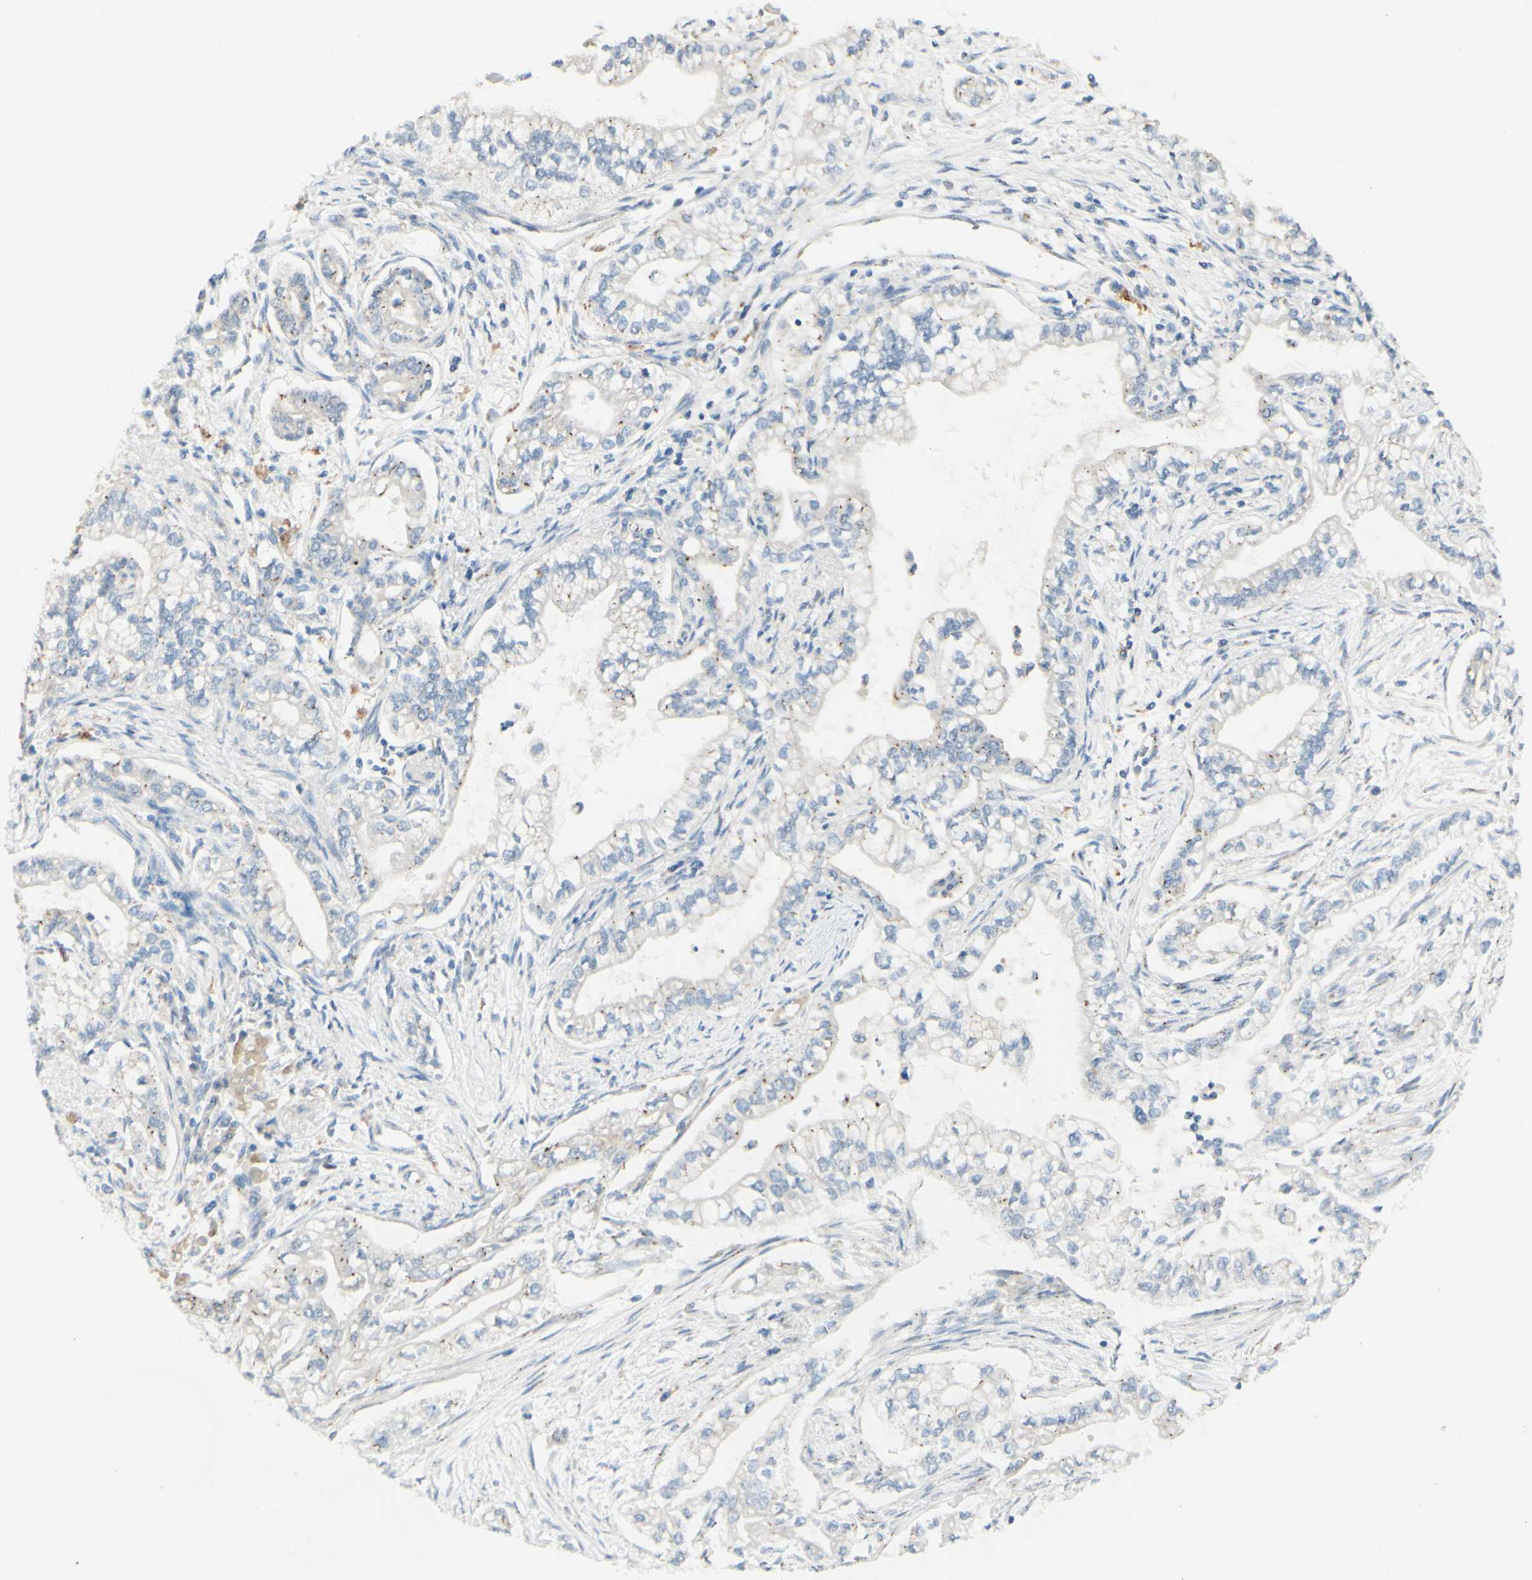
{"staining": {"intensity": "moderate", "quantity": "25%-75%", "location": "cytoplasmic/membranous"}, "tissue": "pancreatic cancer", "cell_type": "Tumor cells", "image_type": "cancer", "snomed": [{"axis": "morphology", "description": "Normal tissue, NOS"}, {"axis": "topography", "description": "Pancreas"}], "caption": "IHC staining of pancreatic cancer, which displays medium levels of moderate cytoplasmic/membranous expression in about 25%-75% of tumor cells indicating moderate cytoplasmic/membranous protein positivity. The staining was performed using DAB (brown) for protein detection and nuclei were counterstained in hematoxylin (blue).", "gene": "B4GALT1", "patient": {"sex": "male", "age": 42}}